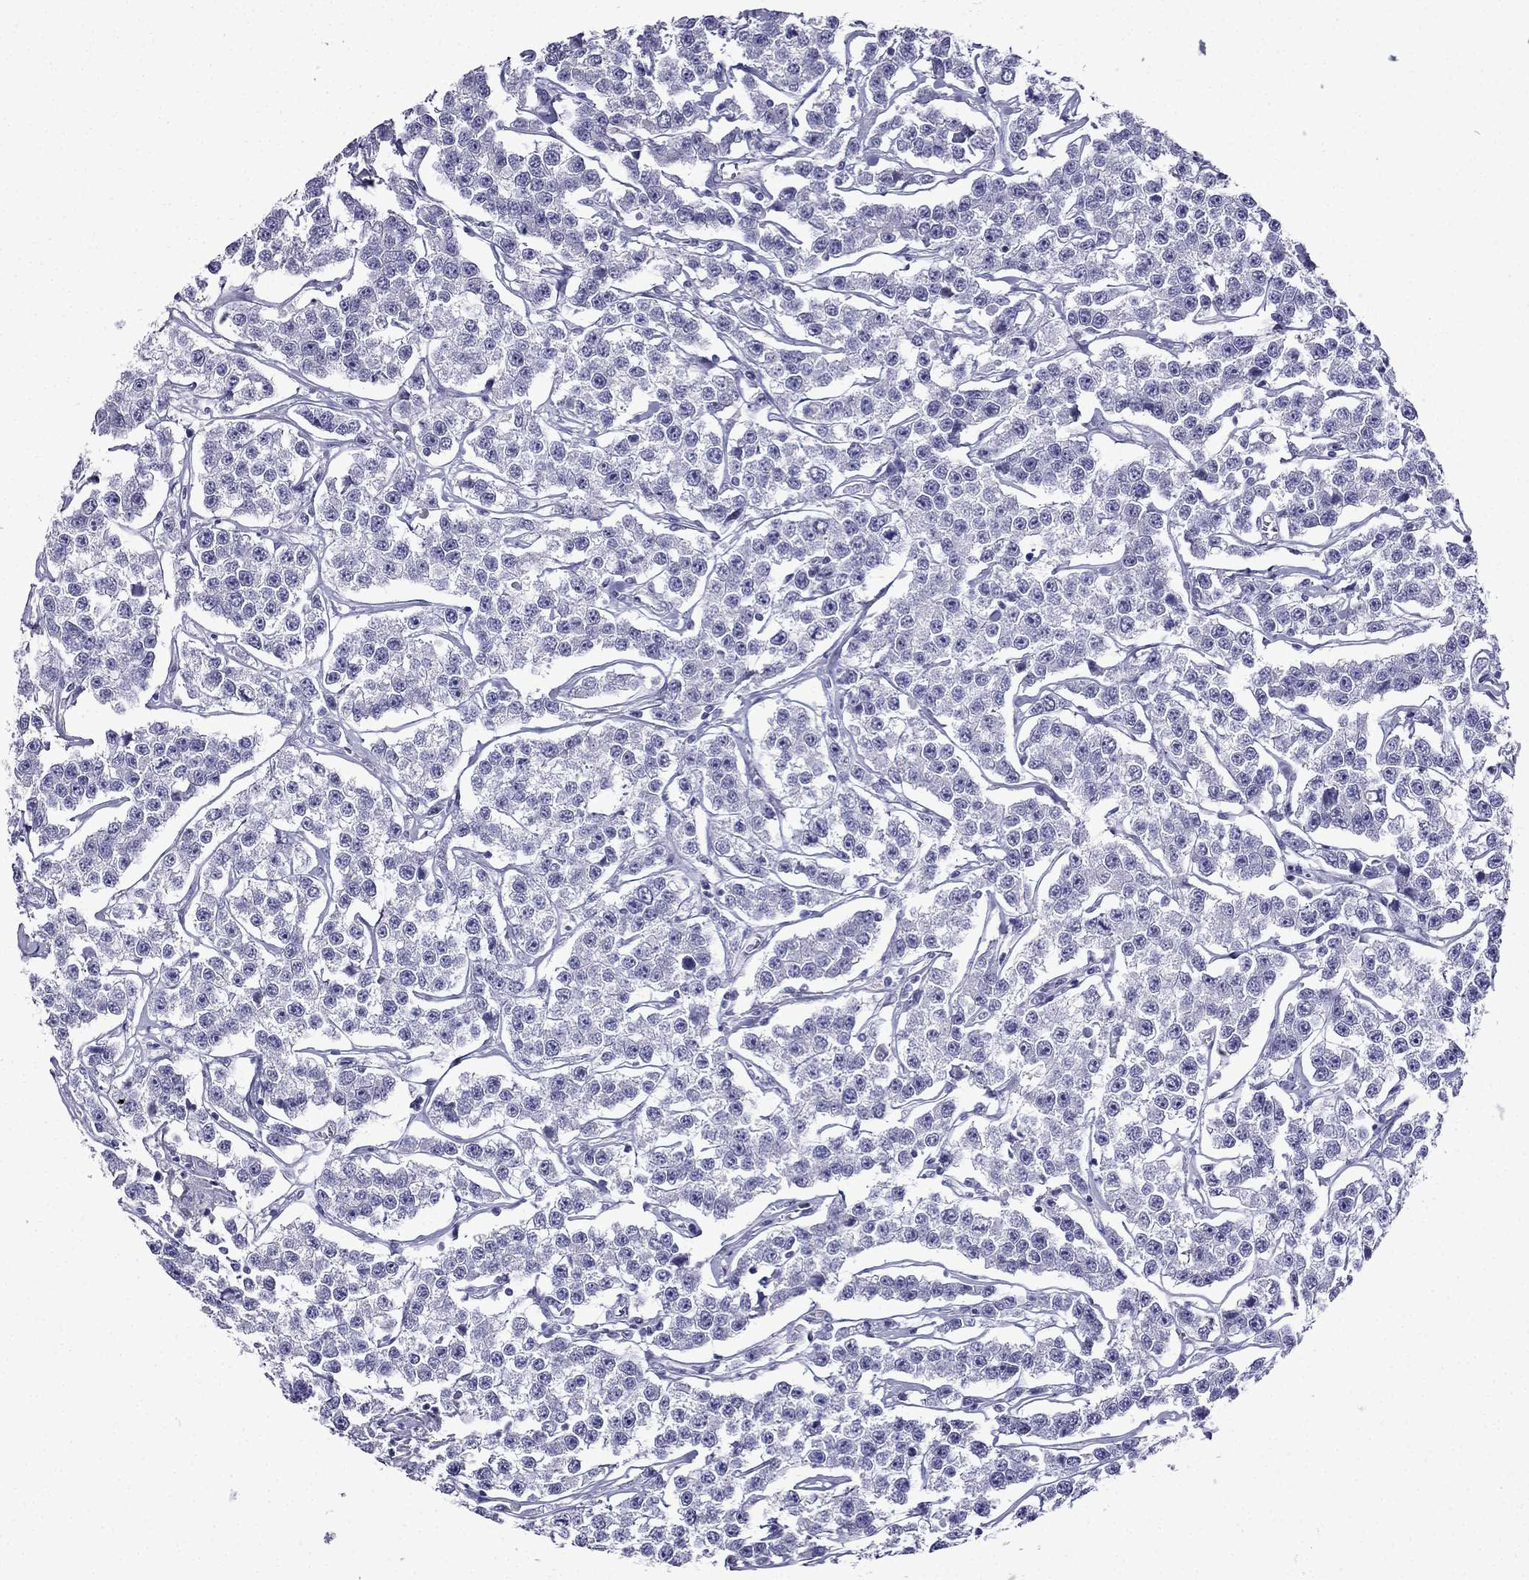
{"staining": {"intensity": "negative", "quantity": "none", "location": "none"}, "tissue": "testis cancer", "cell_type": "Tumor cells", "image_type": "cancer", "snomed": [{"axis": "morphology", "description": "Seminoma, NOS"}, {"axis": "topography", "description": "Testis"}], "caption": "Tumor cells are negative for brown protein staining in testis cancer (seminoma).", "gene": "ERC2", "patient": {"sex": "male", "age": 59}}